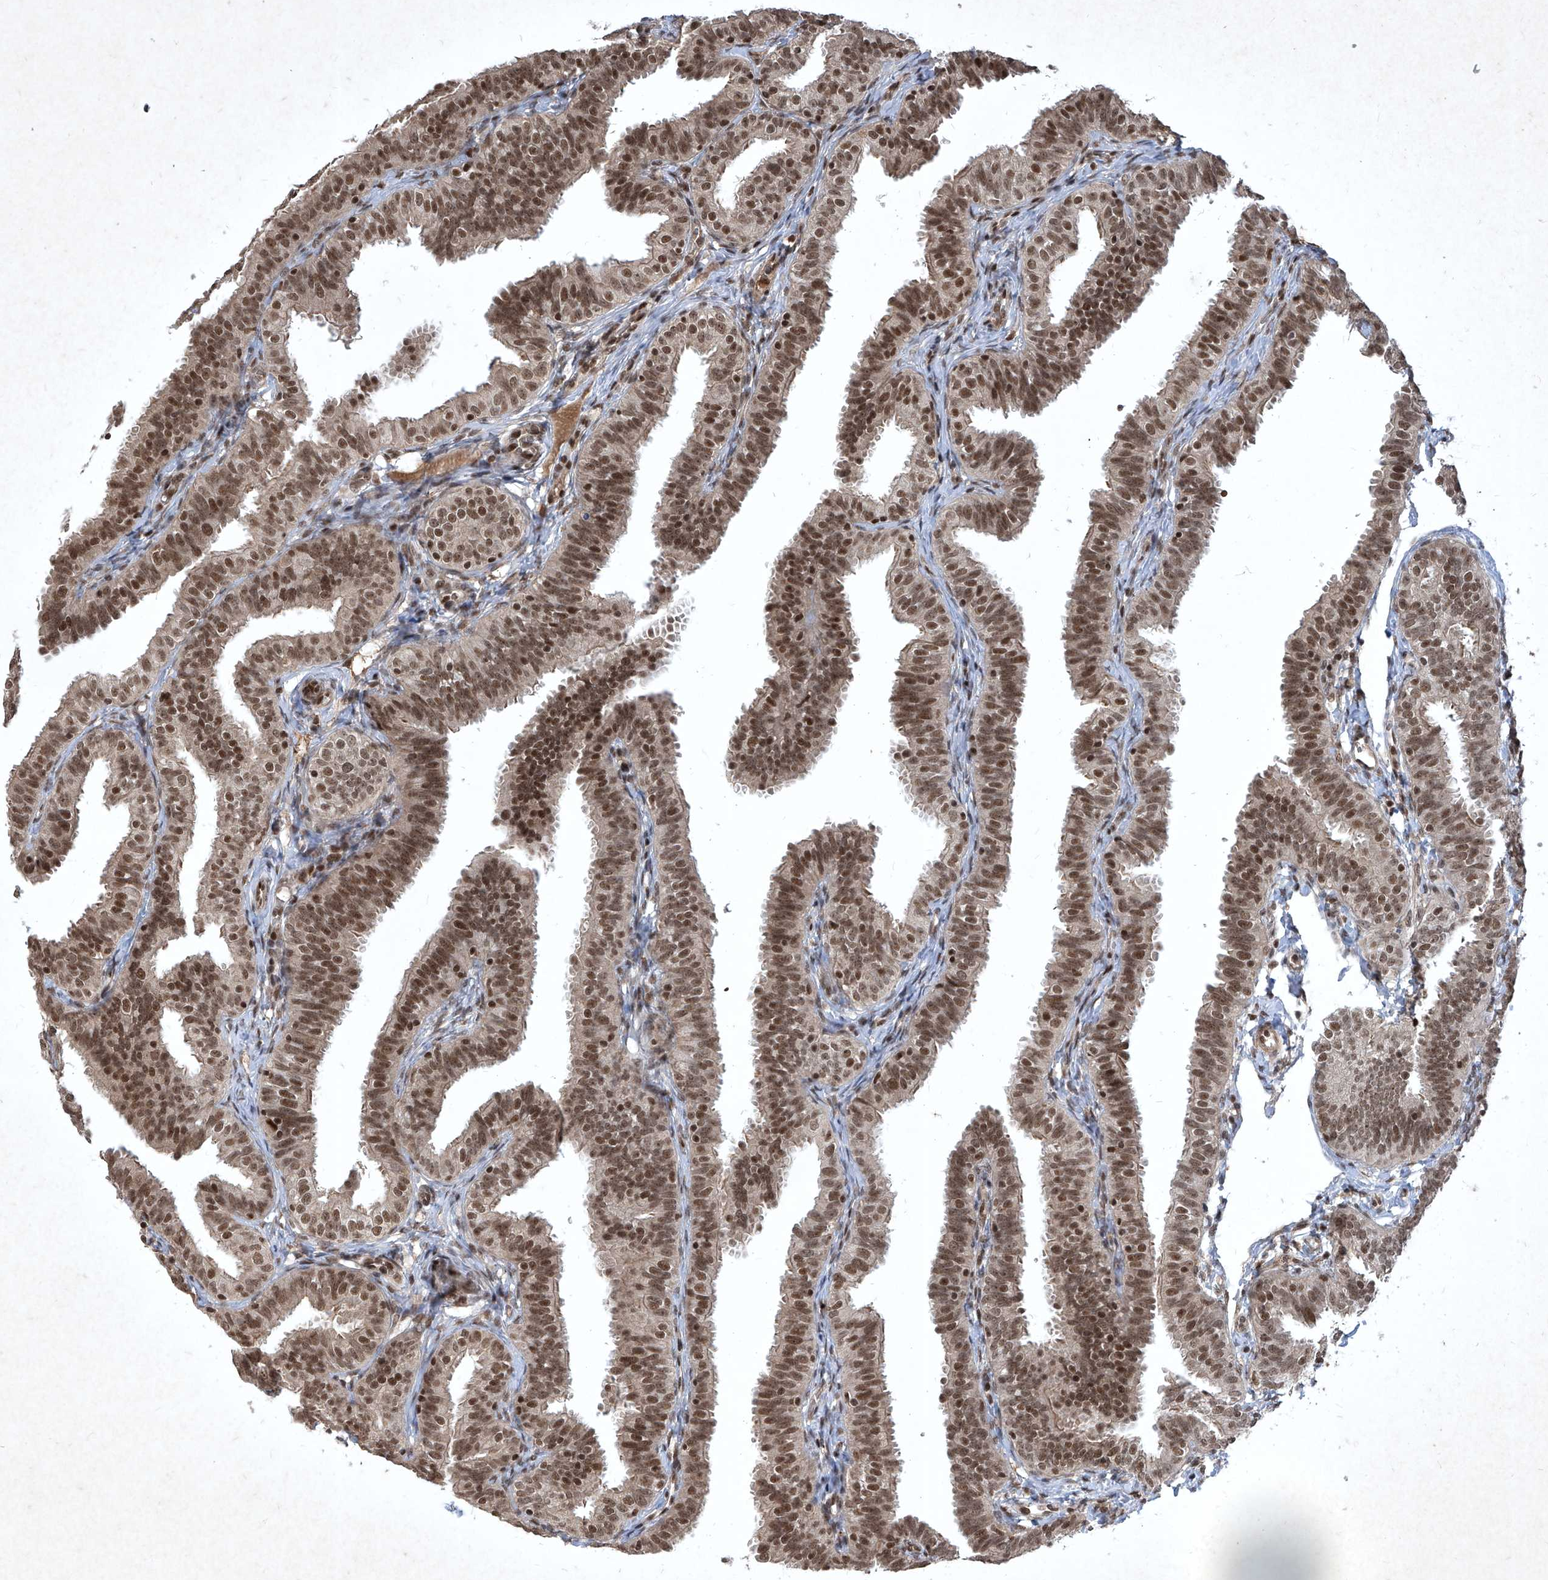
{"staining": {"intensity": "strong", "quantity": ">75%", "location": "nuclear"}, "tissue": "fallopian tube", "cell_type": "Glandular cells", "image_type": "normal", "snomed": [{"axis": "morphology", "description": "Normal tissue, NOS"}, {"axis": "topography", "description": "Fallopian tube"}], "caption": "The image reveals immunohistochemical staining of benign fallopian tube. There is strong nuclear staining is seen in approximately >75% of glandular cells.", "gene": "IRF2", "patient": {"sex": "female", "age": 35}}